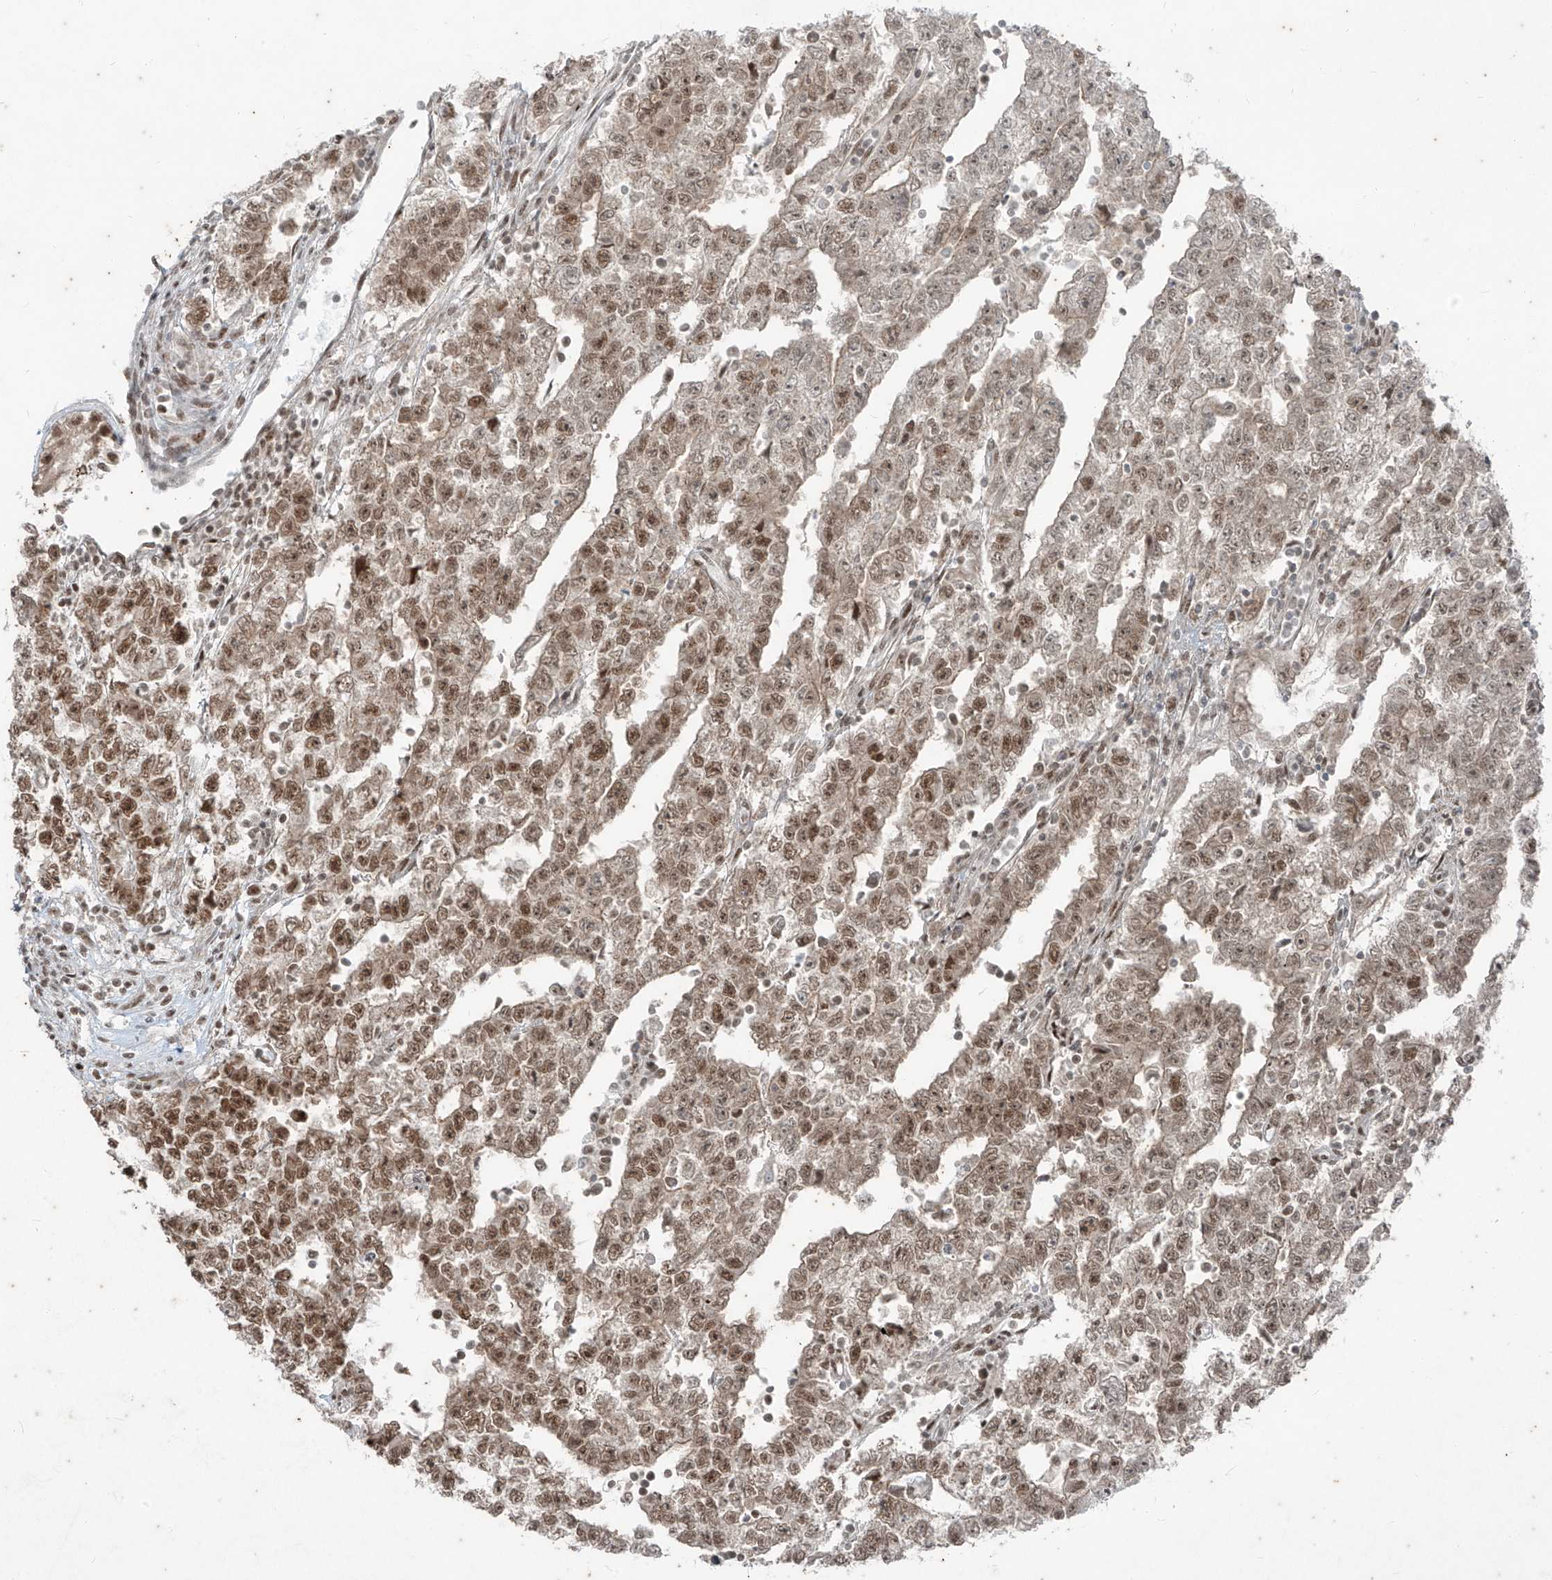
{"staining": {"intensity": "moderate", "quantity": ">75%", "location": "nuclear"}, "tissue": "testis cancer", "cell_type": "Tumor cells", "image_type": "cancer", "snomed": [{"axis": "morphology", "description": "Carcinoma, Embryonal, NOS"}, {"axis": "topography", "description": "Testis"}], "caption": "Moderate nuclear staining is present in approximately >75% of tumor cells in testis embryonal carcinoma.", "gene": "ZNF354B", "patient": {"sex": "male", "age": 25}}